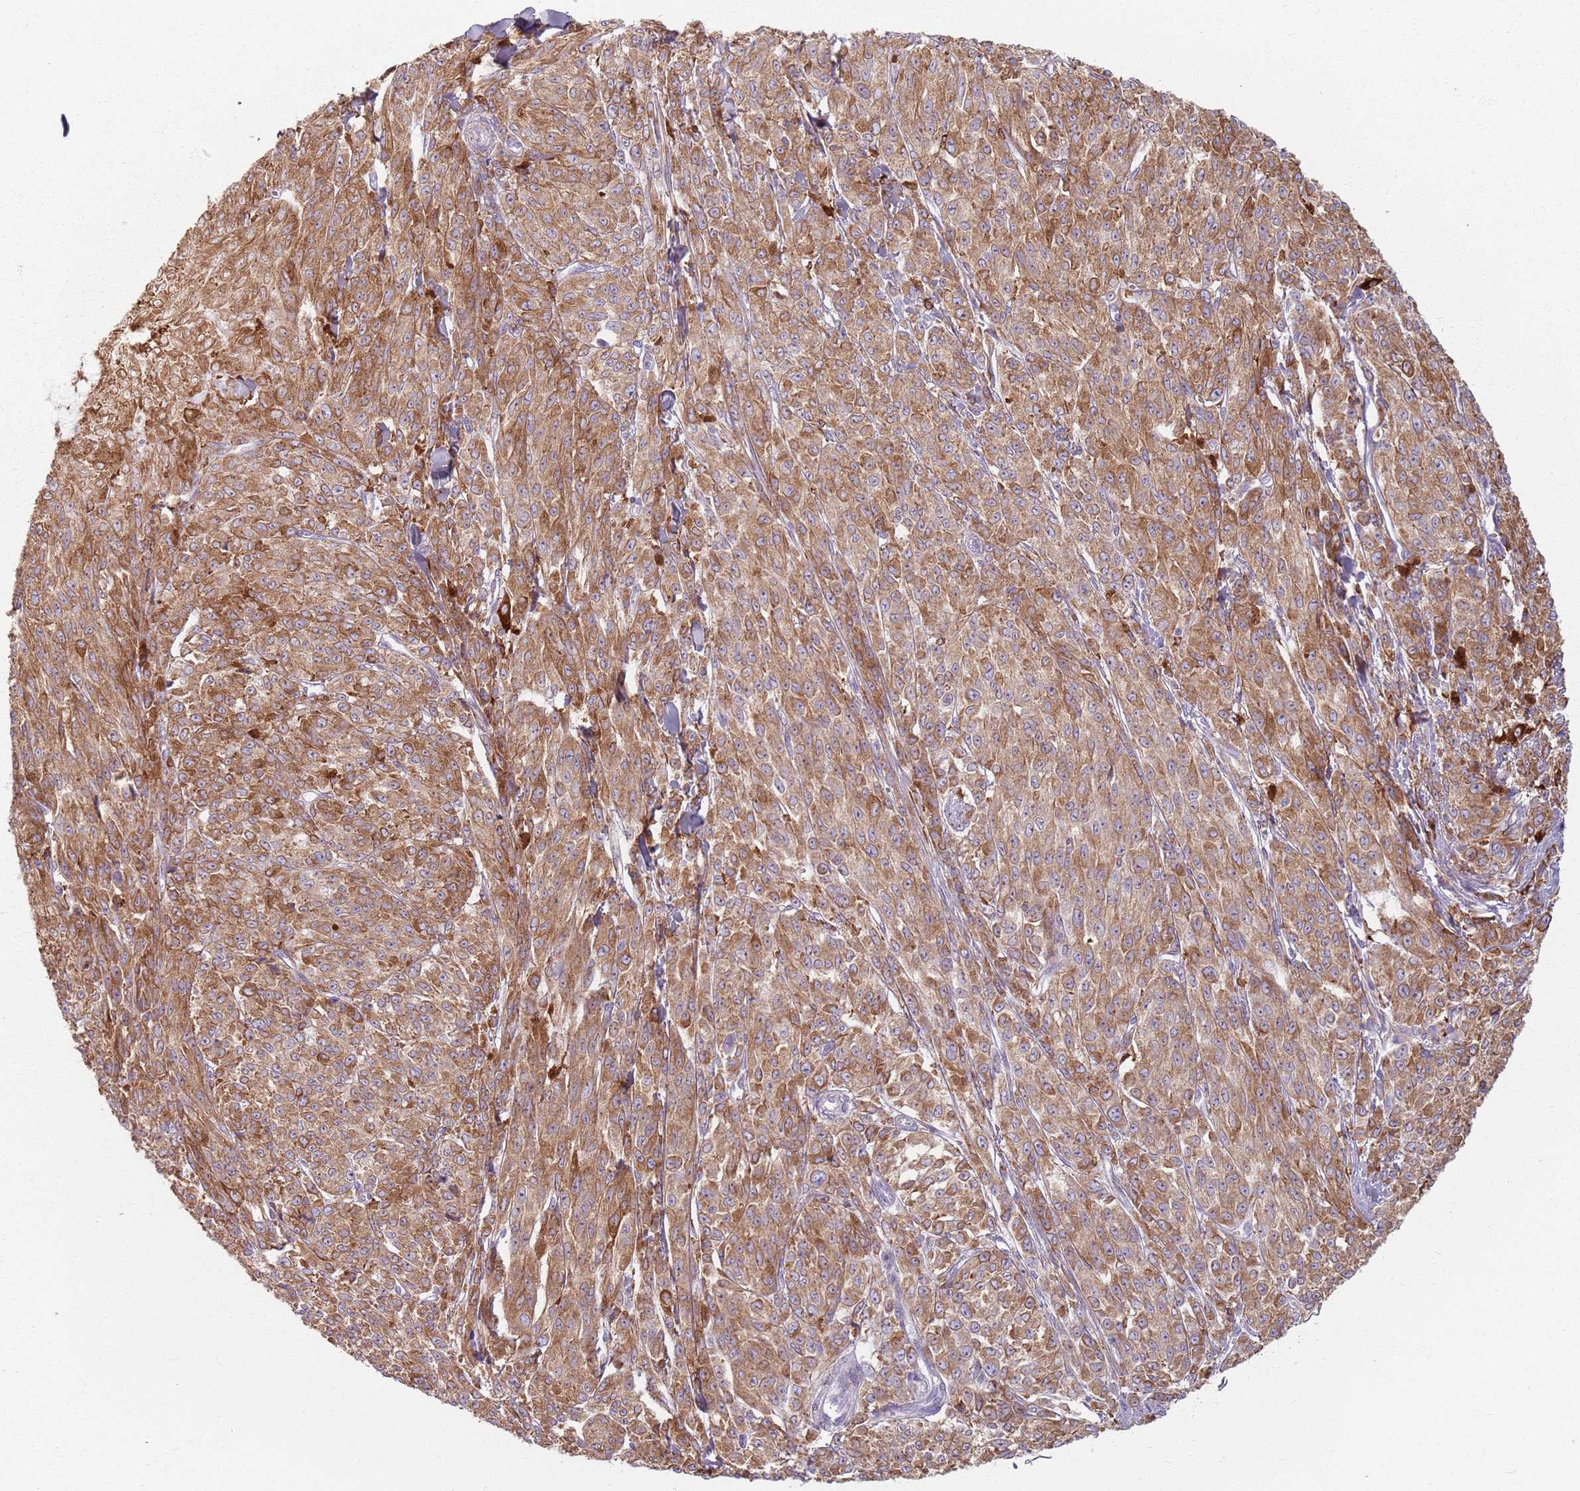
{"staining": {"intensity": "strong", "quantity": ">75%", "location": "cytoplasmic/membranous"}, "tissue": "melanoma", "cell_type": "Tumor cells", "image_type": "cancer", "snomed": [{"axis": "morphology", "description": "Malignant melanoma, NOS"}, {"axis": "topography", "description": "Skin"}], "caption": "This image reveals melanoma stained with immunohistochemistry (IHC) to label a protein in brown. The cytoplasmic/membranous of tumor cells show strong positivity for the protein. Nuclei are counter-stained blue.", "gene": "COLGALT1", "patient": {"sex": "female", "age": 52}}